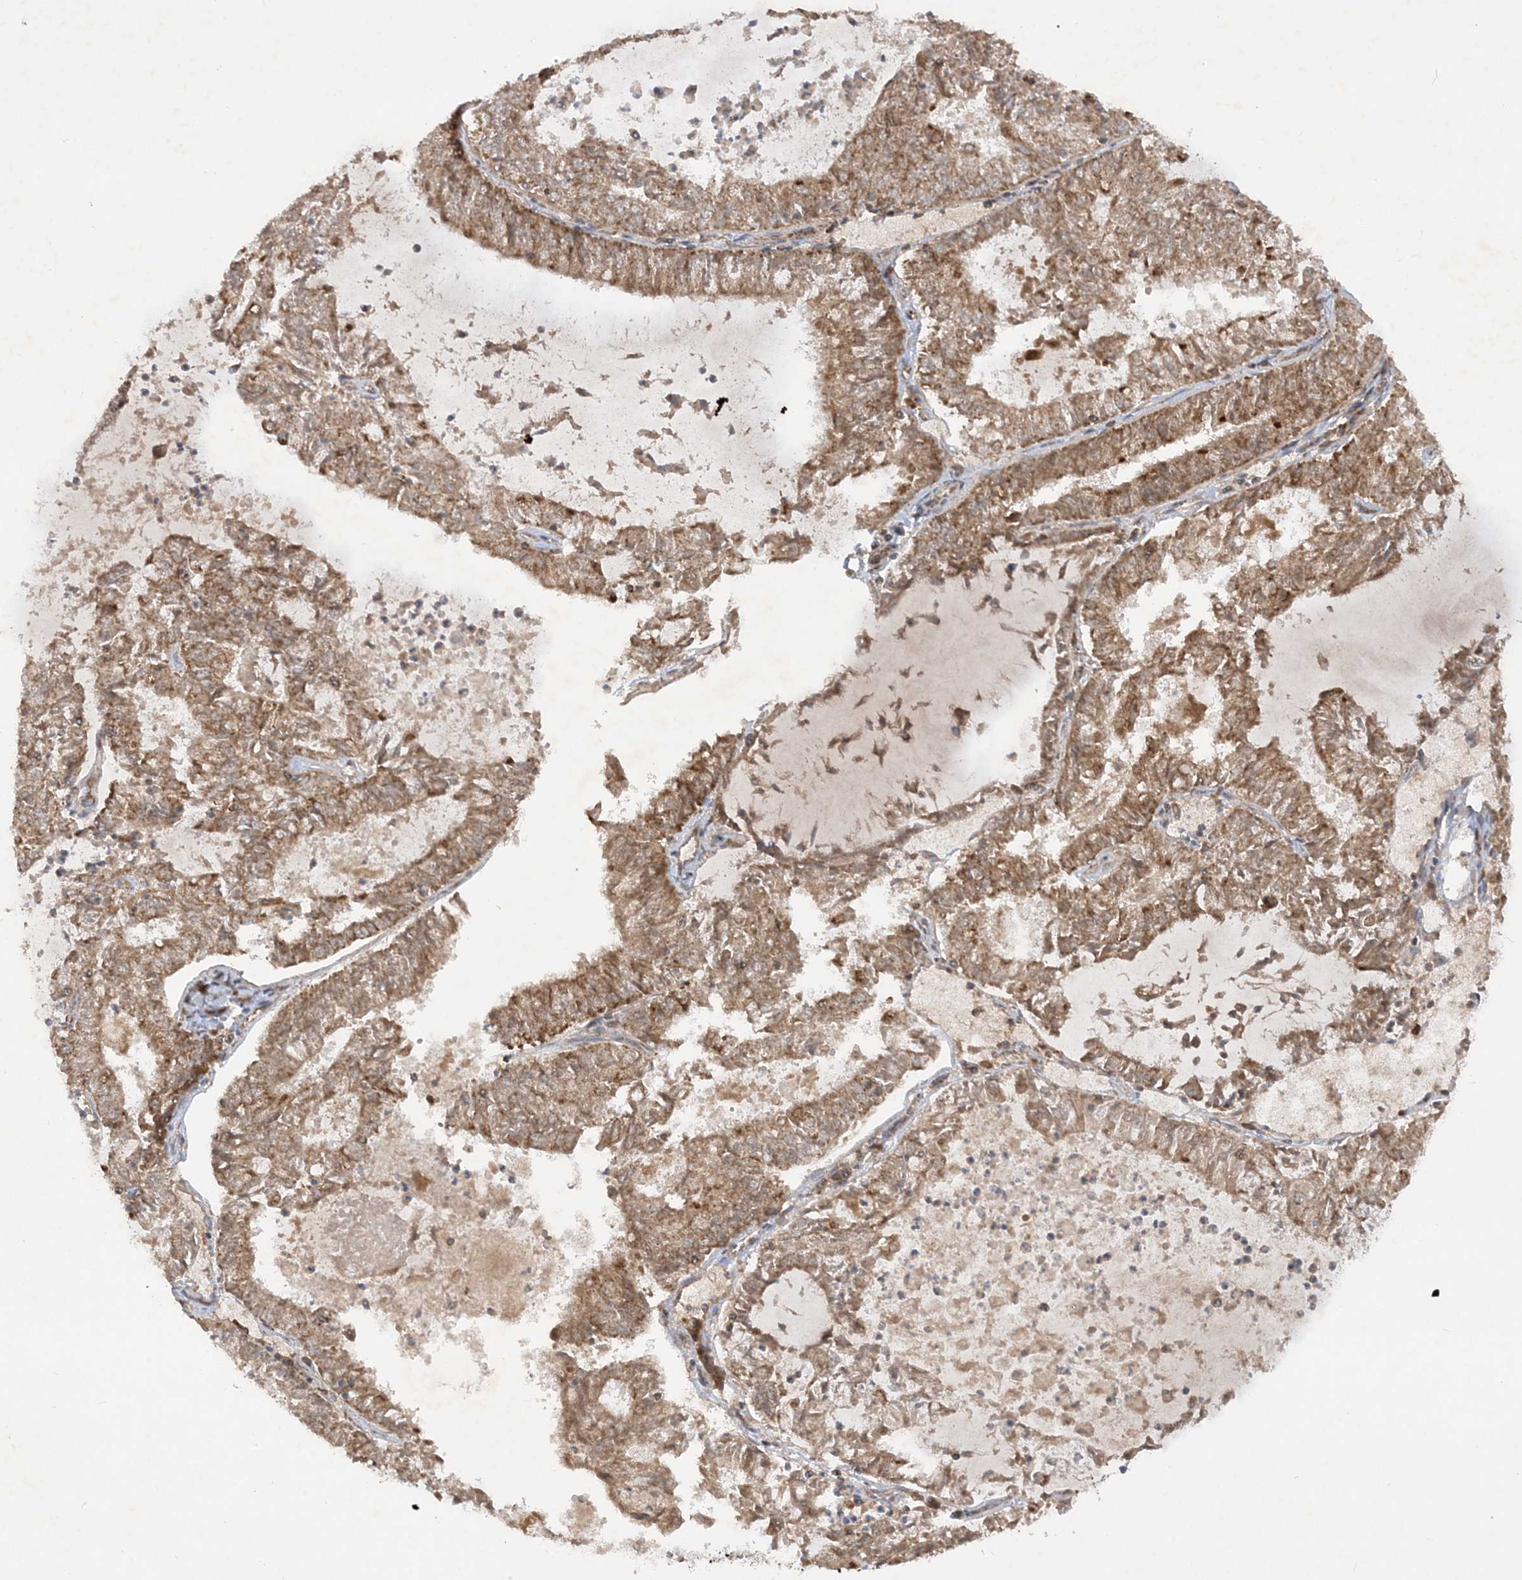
{"staining": {"intensity": "moderate", "quantity": ">75%", "location": "cytoplasmic/membranous"}, "tissue": "endometrial cancer", "cell_type": "Tumor cells", "image_type": "cancer", "snomed": [{"axis": "morphology", "description": "Adenocarcinoma, NOS"}, {"axis": "topography", "description": "Endometrium"}], "caption": "Moderate cytoplasmic/membranous protein expression is present in approximately >75% of tumor cells in endometrial cancer (adenocarcinoma).", "gene": "NDUFAF3", "patient": {"sex": "female", "age": 57}}